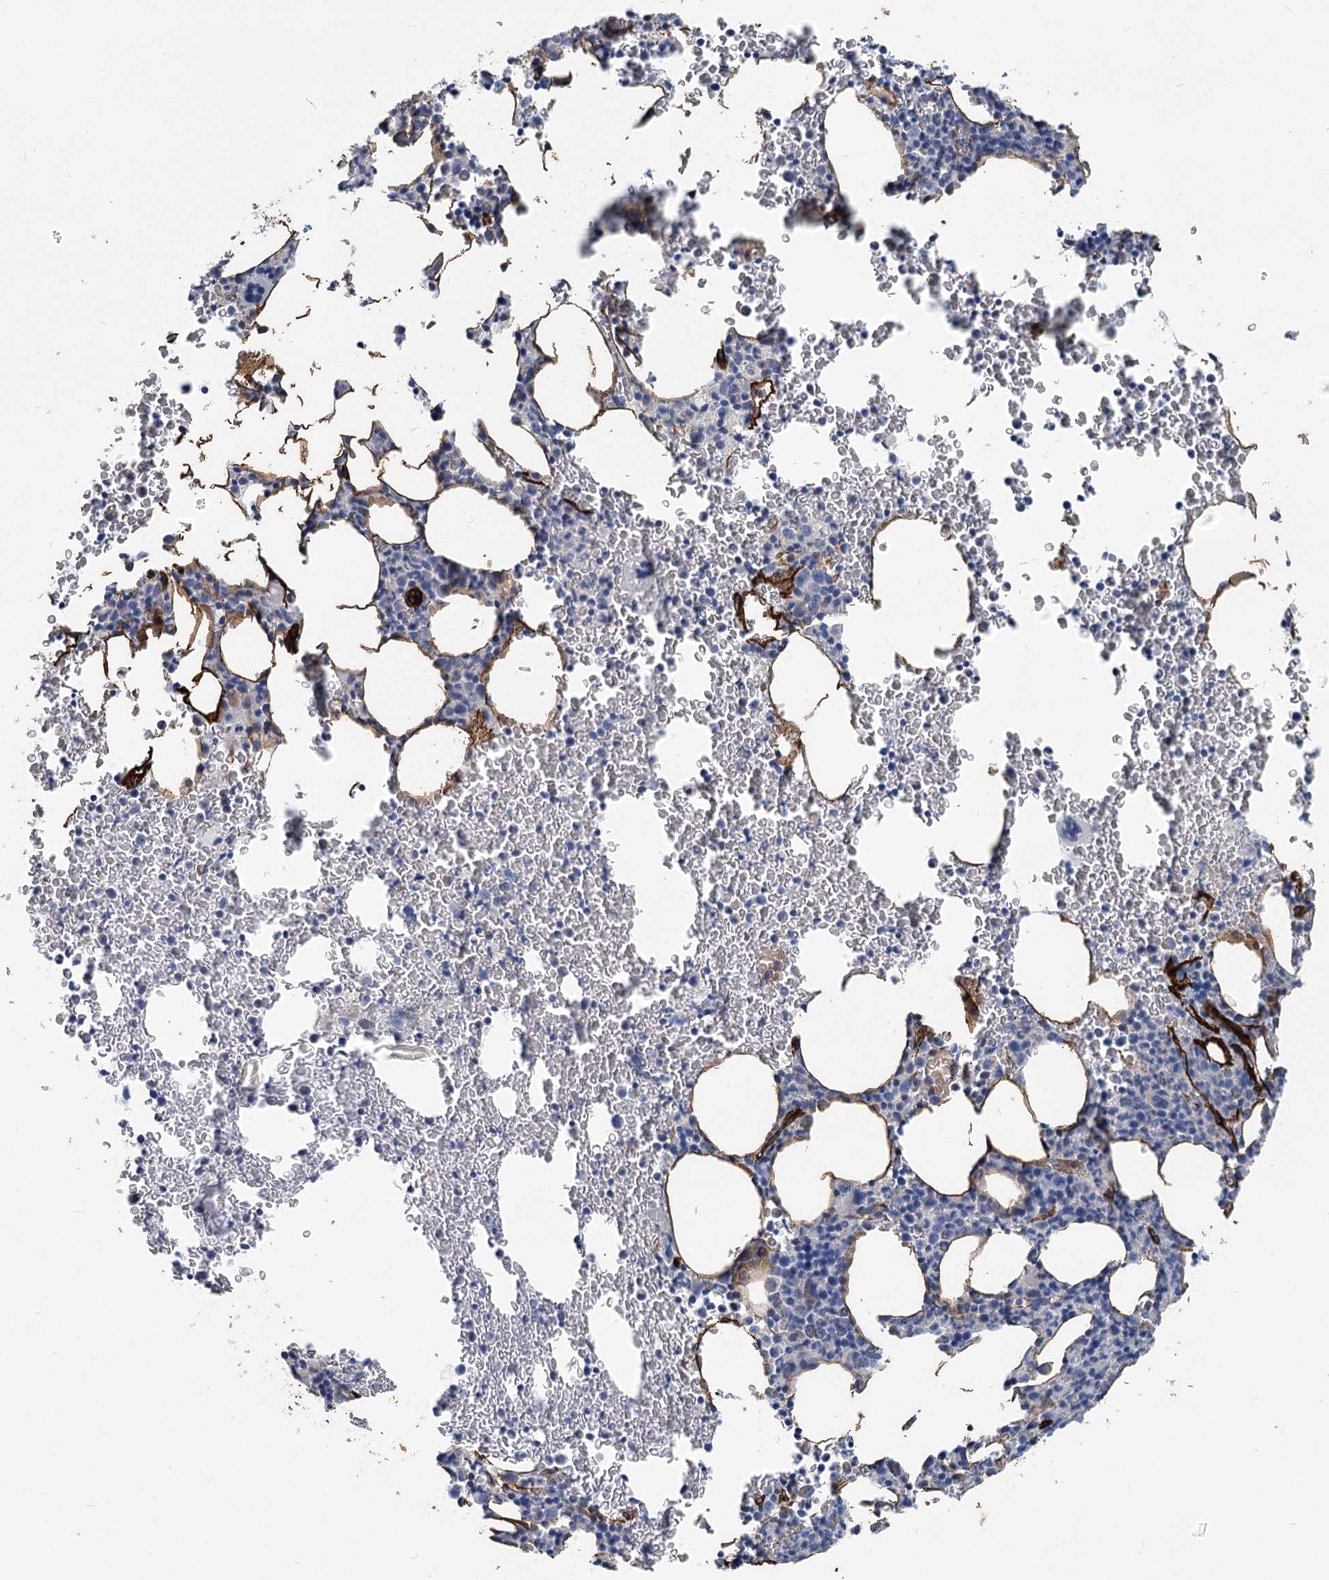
{"staining": {"intensity": "negative", "quantity": "none", "location": "none"}, "tissue": "bone marrow", "cell_type": "Hematopoietic cells", "image_type": "normal", "snomed": [{"axis": "morphology", "description": "Normal tissue, NOS"}, {"axis": "topography", "description": "Bone marrow"}], "caption": "The histopathology image shows no staining of hematopoietic cells in unremarkable bone marrow. (DAB immunohistochemistry (IHC) with hematoxylin counter stain).", "gene": "IQSEC1", "patient": {"sex": "male", "age": 79}}